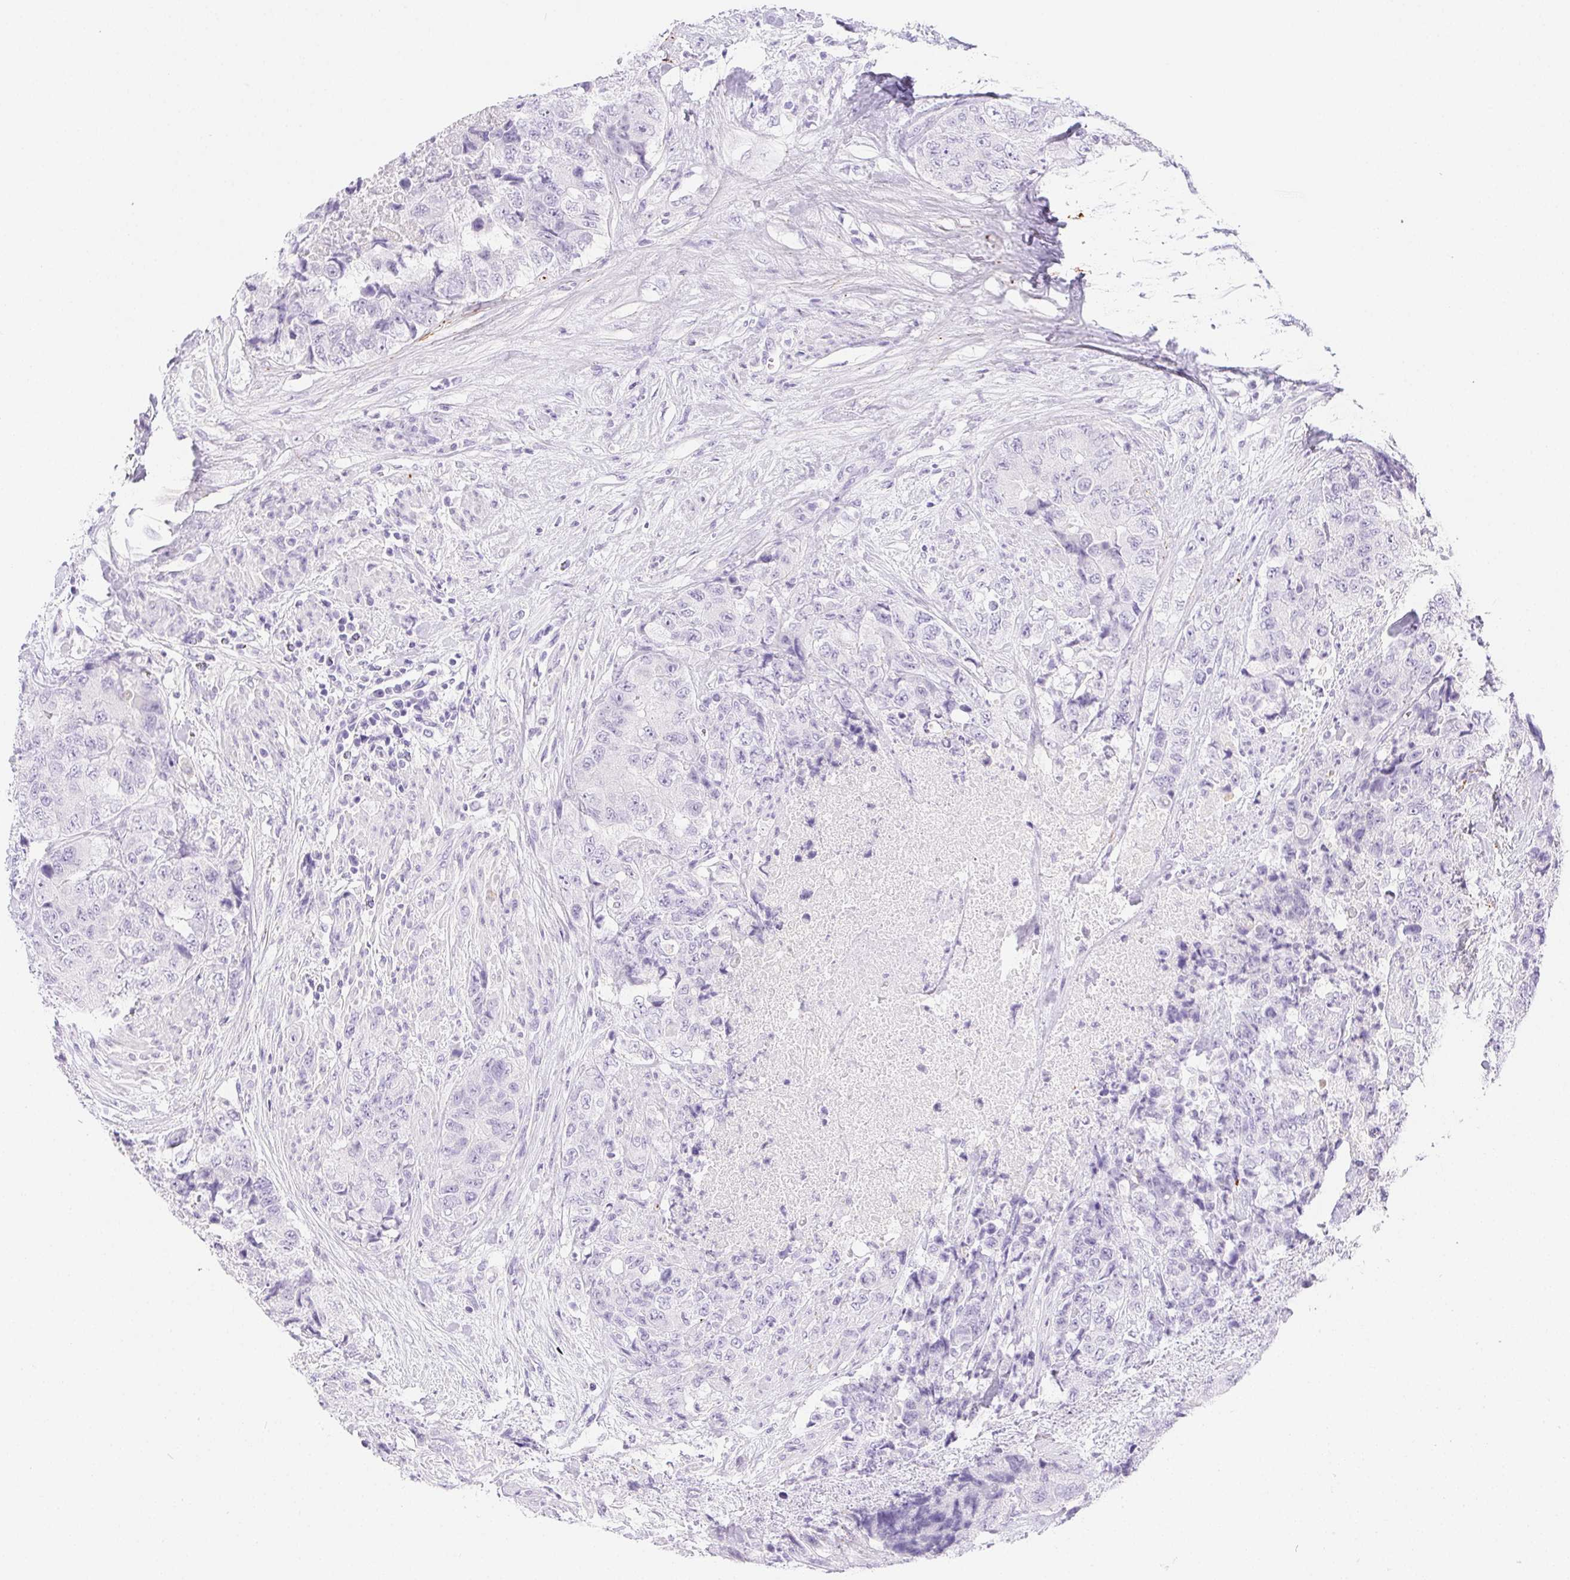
{"staining": {"intensity": "negative", "quantity": "none", "location": "none"}, "tissue": "urothelial cancer", "cell_type": "Tumor cells", "image_type": "cancer", "snomed": [{"axis": "morphology", "description": "Urothelial carcinoma, High grade"}, {"axis": "topography", "description": "Urinary bladder"}], "caption": "A histopathology image of human urothelial cancer is negative for staining in tumor cells.", "gene": "PNLIP", "patient": {"sex": "female", "age": 78}}